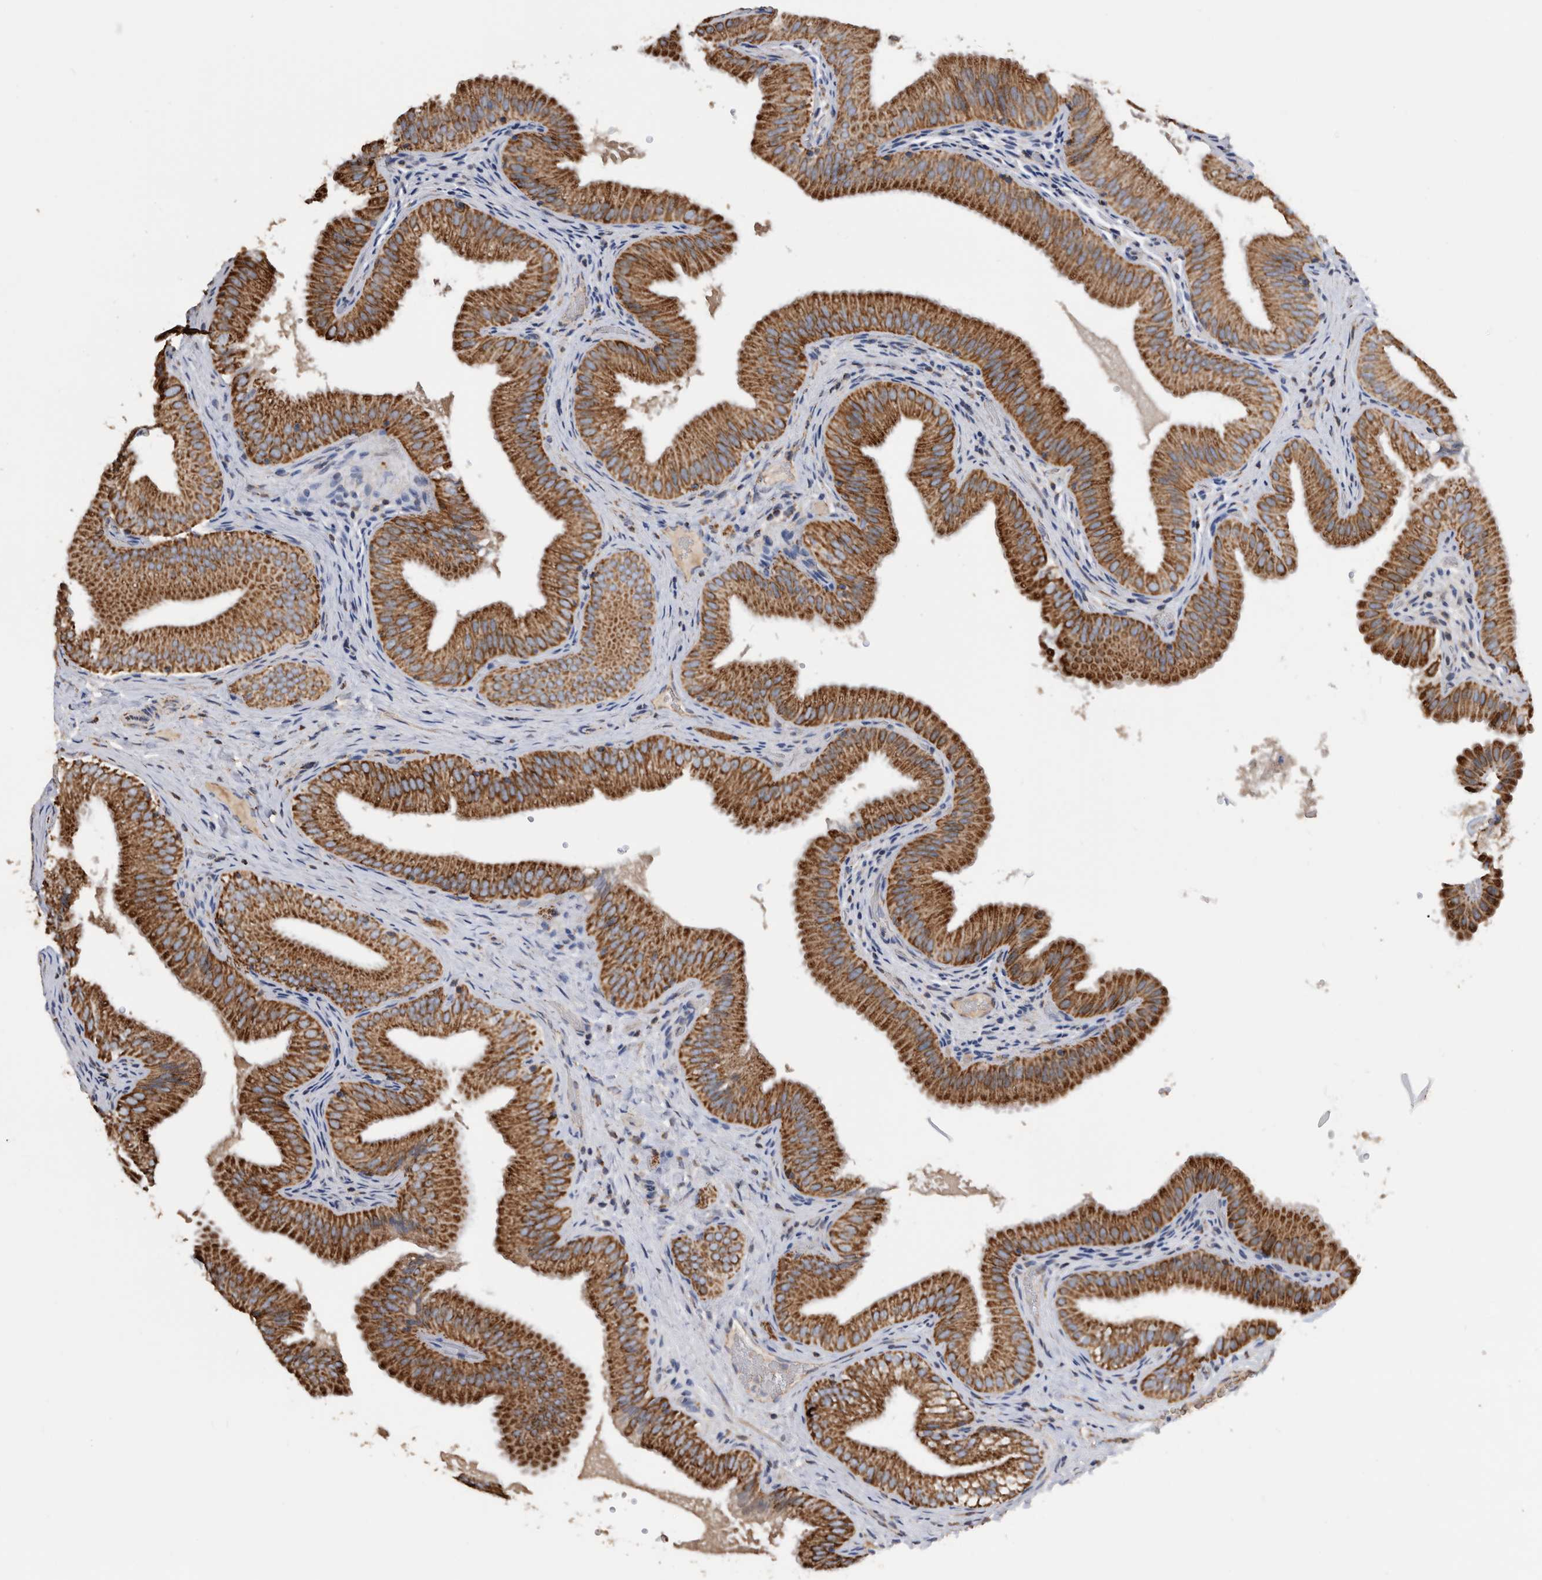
{"staining": {"intensity": "strong", "quantity": ">75%", "location": "cytoplasmic/membranous"}, "tissue": "gallbladder", "cell_type": "Glandular cells", "image_type": "normal", "snomed": [{"axis": "morphology", "description": "Normal tissue, NOS"}, {"axis": "topography", "description": "Gallbladder"}], "caption": "IHC image of benign human gallbladder stained for a protein (brown), which demonstrates high levels of strong cytoplasmic/membranous staining in about >75% of glandular cells.", "gene": "WFDC1", "patient": {"sex": "female", "age": 30}}